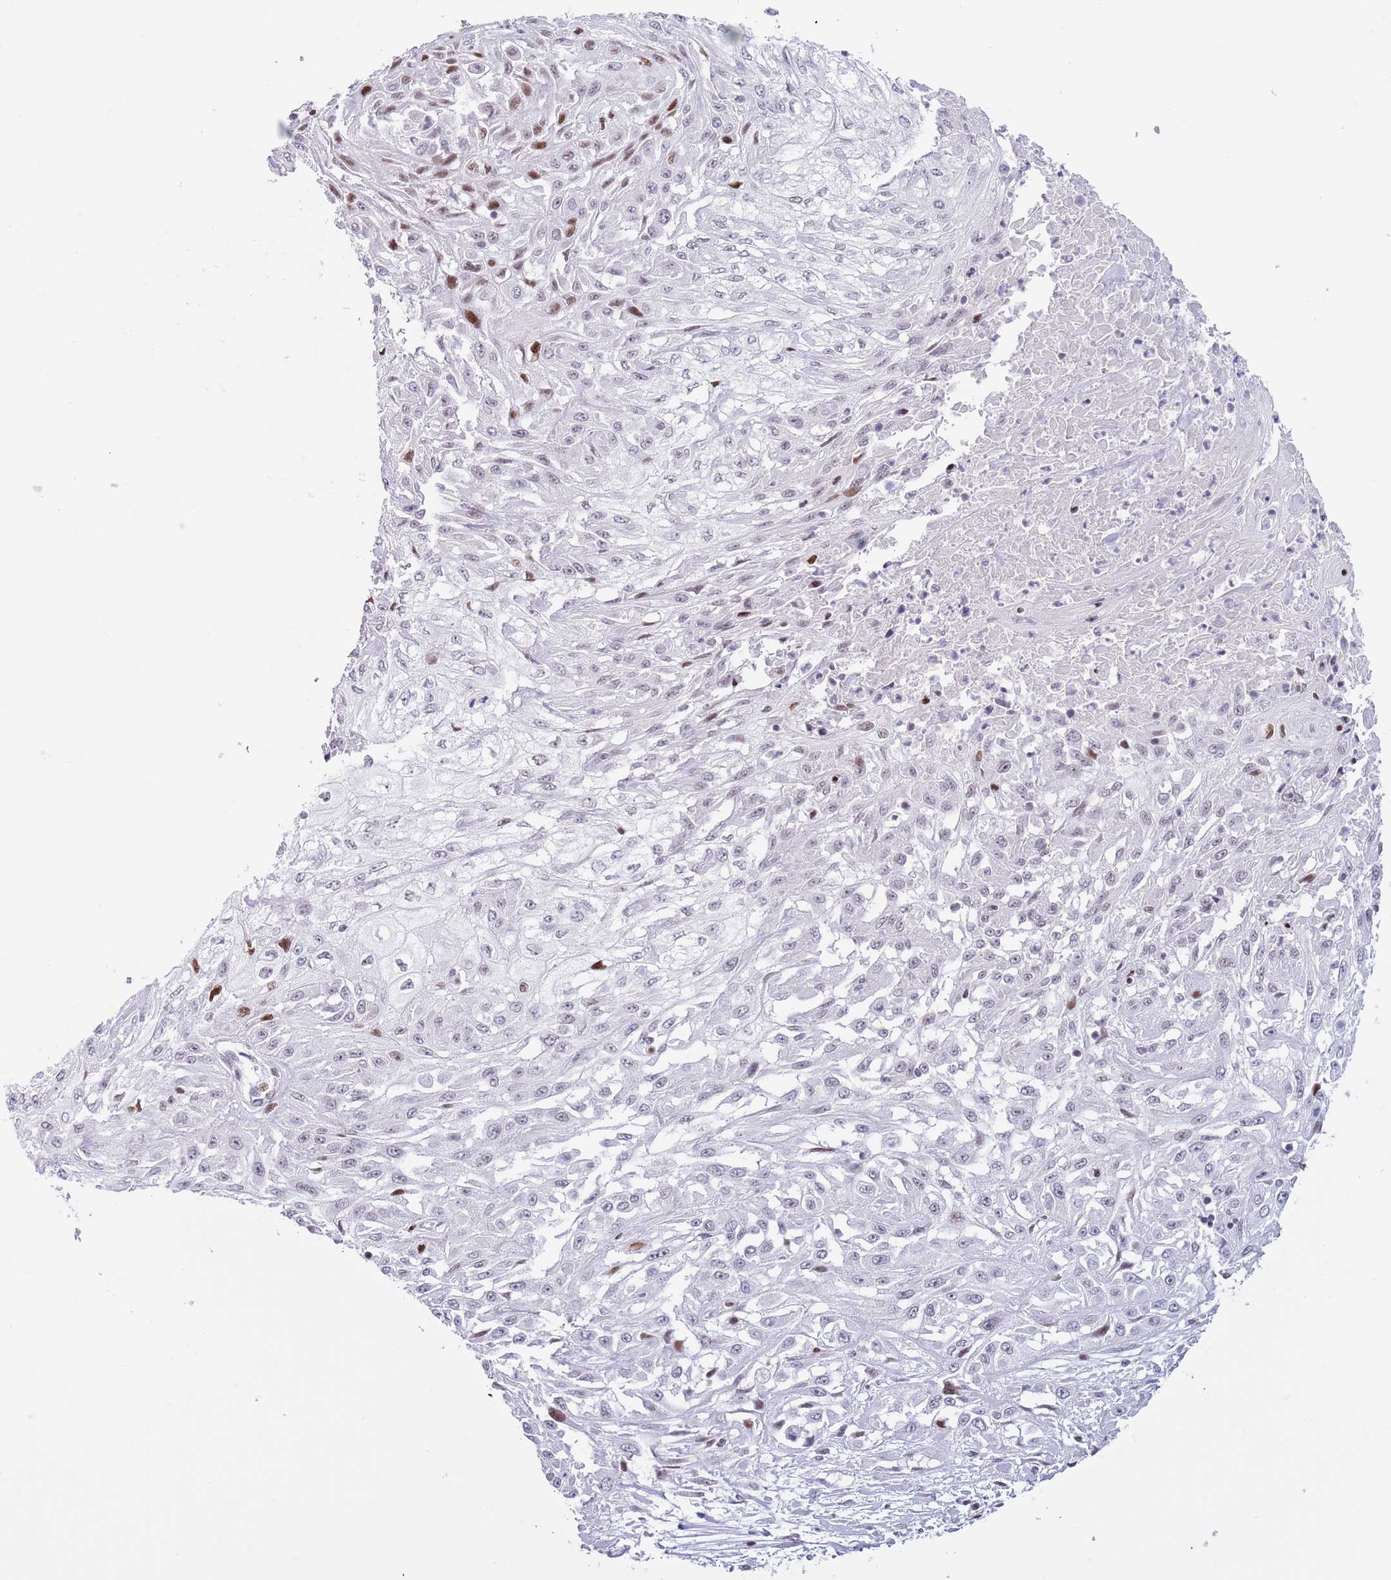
{"staining": {"intensity": "moderate", "quantity": "<25%", "location": "nuclear"}, "tissue": "skin cancer", "cell_type": "Tumor cells", "image_type": "cancer", "snomed": [{"axis": "morphology", "description": "Squamous cell carcinoma, NOS"}, {"axis": "morphology", "description": "Squamous cell carcinoma, metastatic, NOS"}, {"axis": "topography", "description": "Skin"}, {"axis": "topography", "description": "Lymph node"}], "caption": "Immunohistochemical staining of human skin squamous cell carcinoma reveals low levels of moderate nuclear positivity in about <25% of tumor cells.", "gene": "MFSD10", "patient": {"sex": "male", "age": 75}}